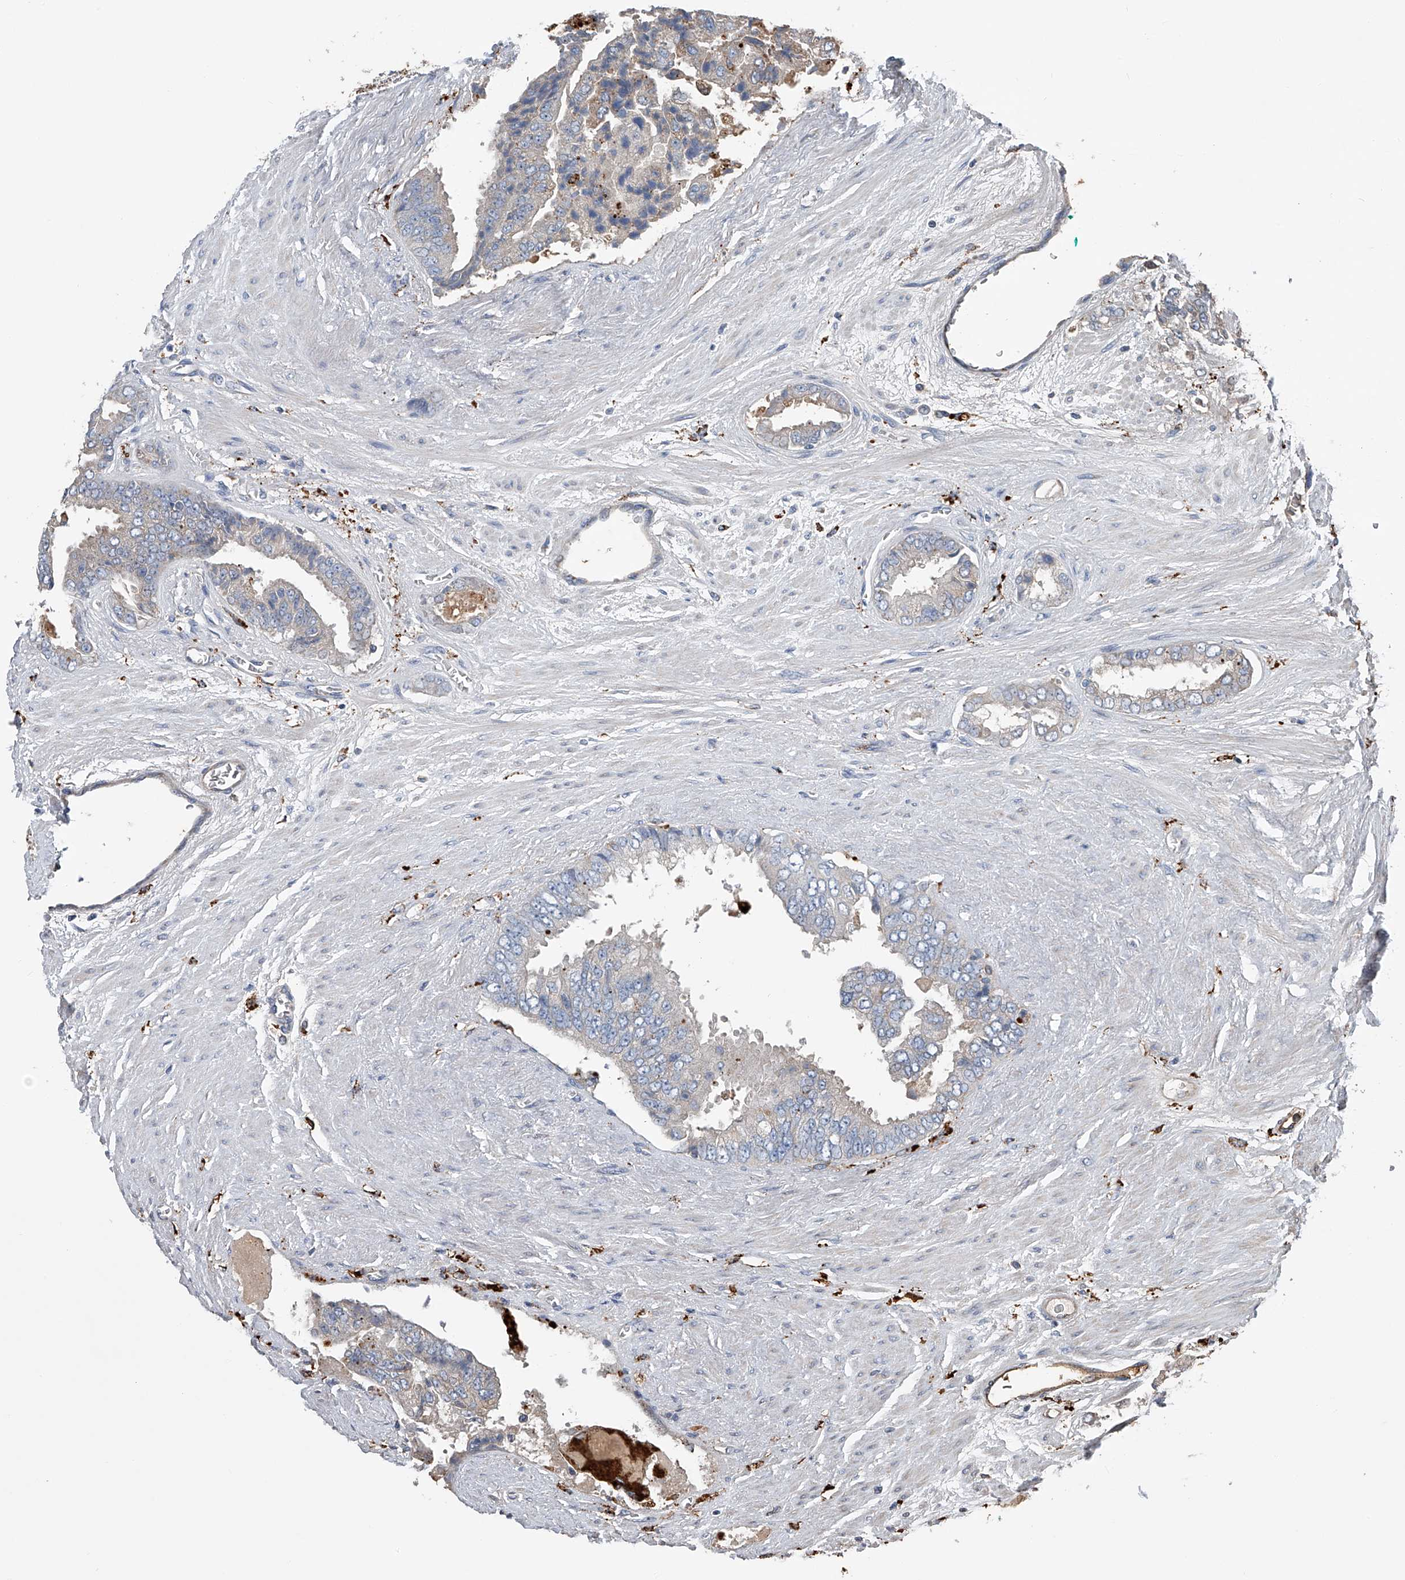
{"staining": {"intensity": "negative", "quantity": "none", "location": "none"}, "tissue": "prostate cancer", "cell_type": "Tumor cells", "image_type": "cancer", "snomed": [{"axis": "morphology", "description": "Adenocarcinoma, High grade"}, {"axis": "topography", "description": "Prostate"}], "caption": "An image of human prostate cancer (adenocarcinoma (high-grade)) is negative for staining in tumor cells. Nuclei are stained in blue.", "gene": "ZNF772", "patient": {"sex": "male", "age": 58}}